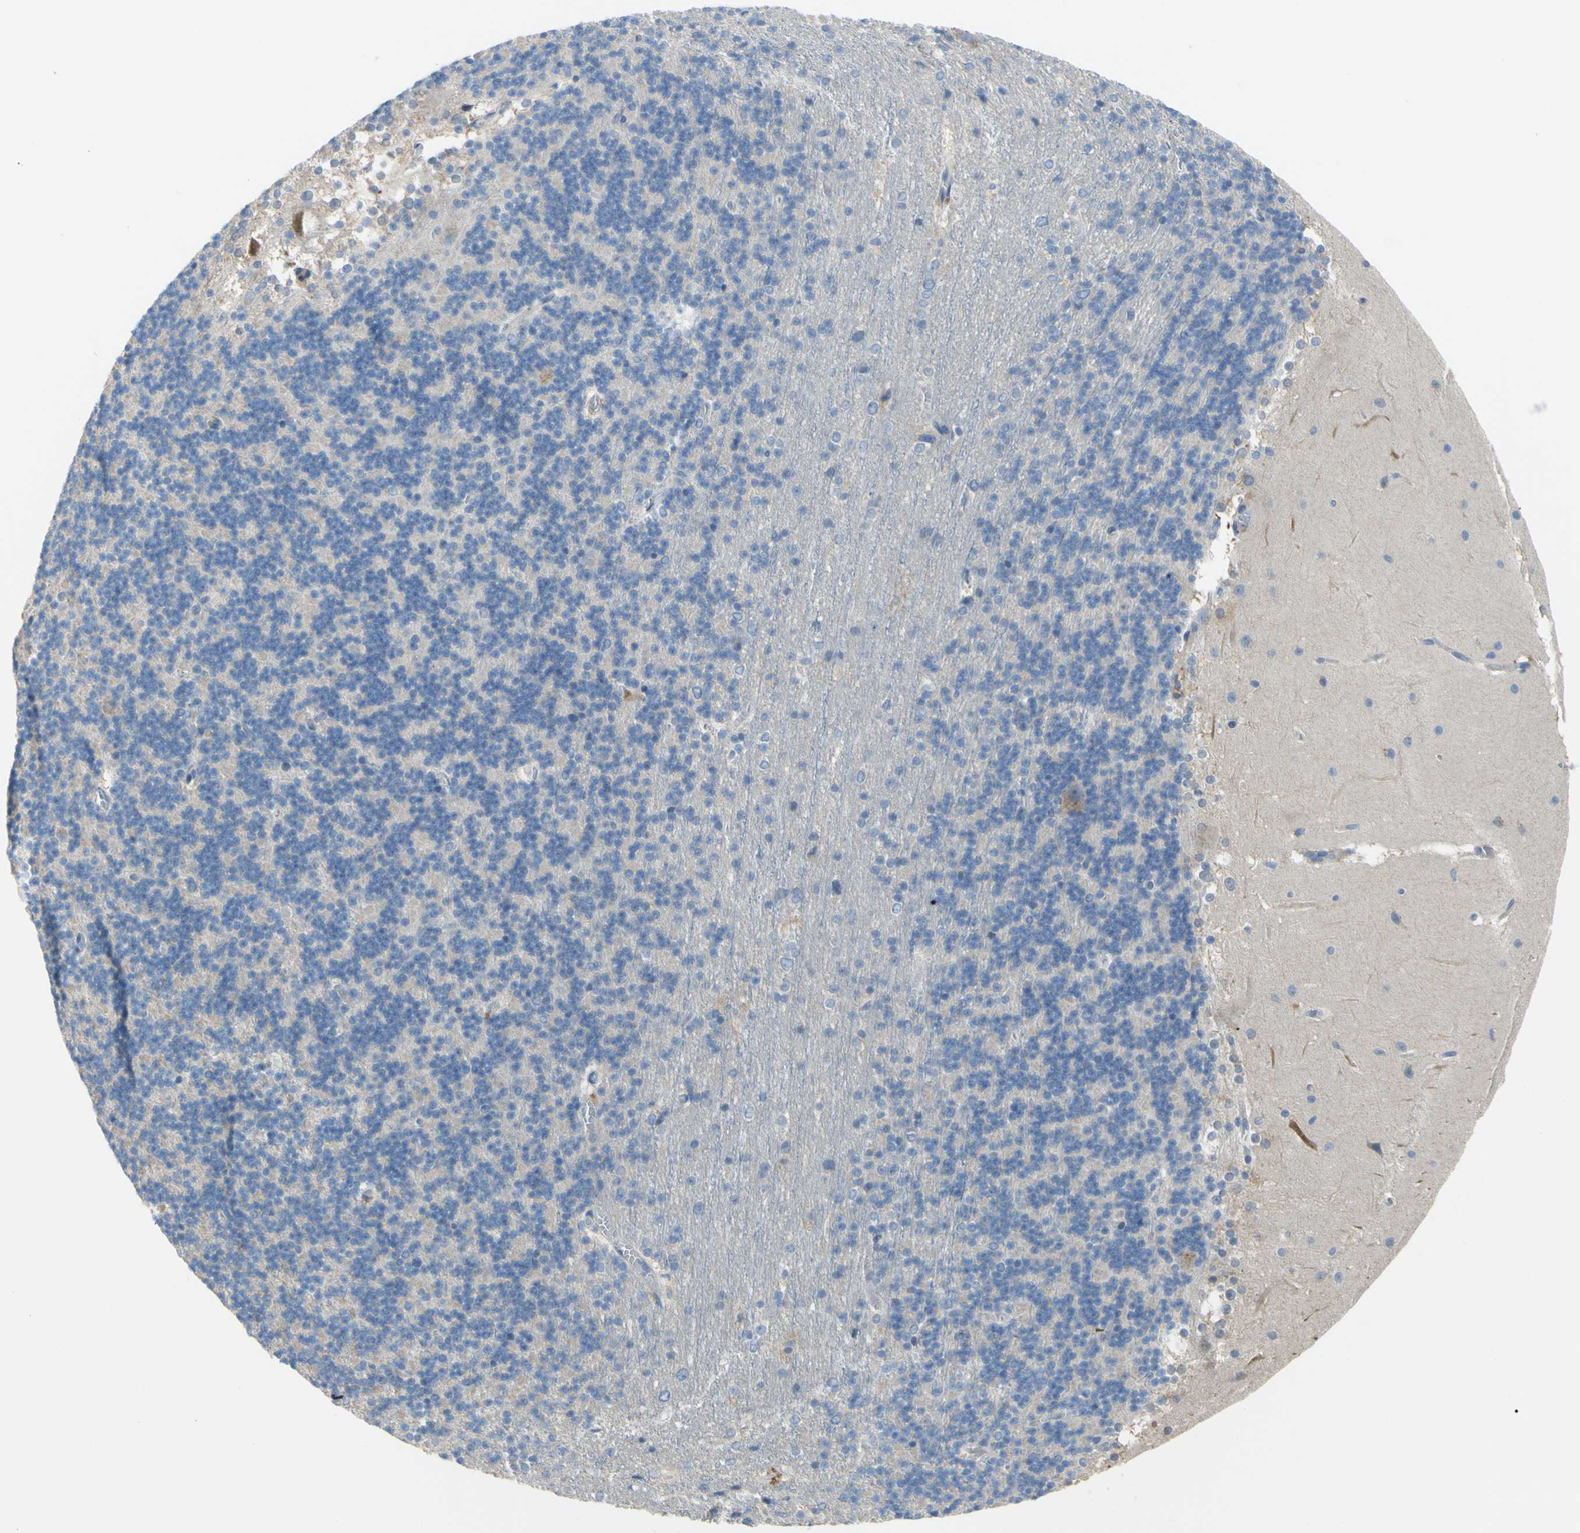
{"staining": {"intensity": "negative", "quantity": "none", "location": "none"}, "tissue": "cerebellum", "cell_type": "Cells in granular layer", "image_type": "normal", "snomed": [{"axis": "morphology", "description": "Normal tissue, NOS"}, {"axis": "topography", "description": "Cerebellum"}], "caption": "High power microscopy micrograph of an IHC photomicrograph of benign cerebellum, revealing no significant staining in cells in granular layer.", "gene": "TMEM59L", "patient": {"sex": "female", "age": 19}}